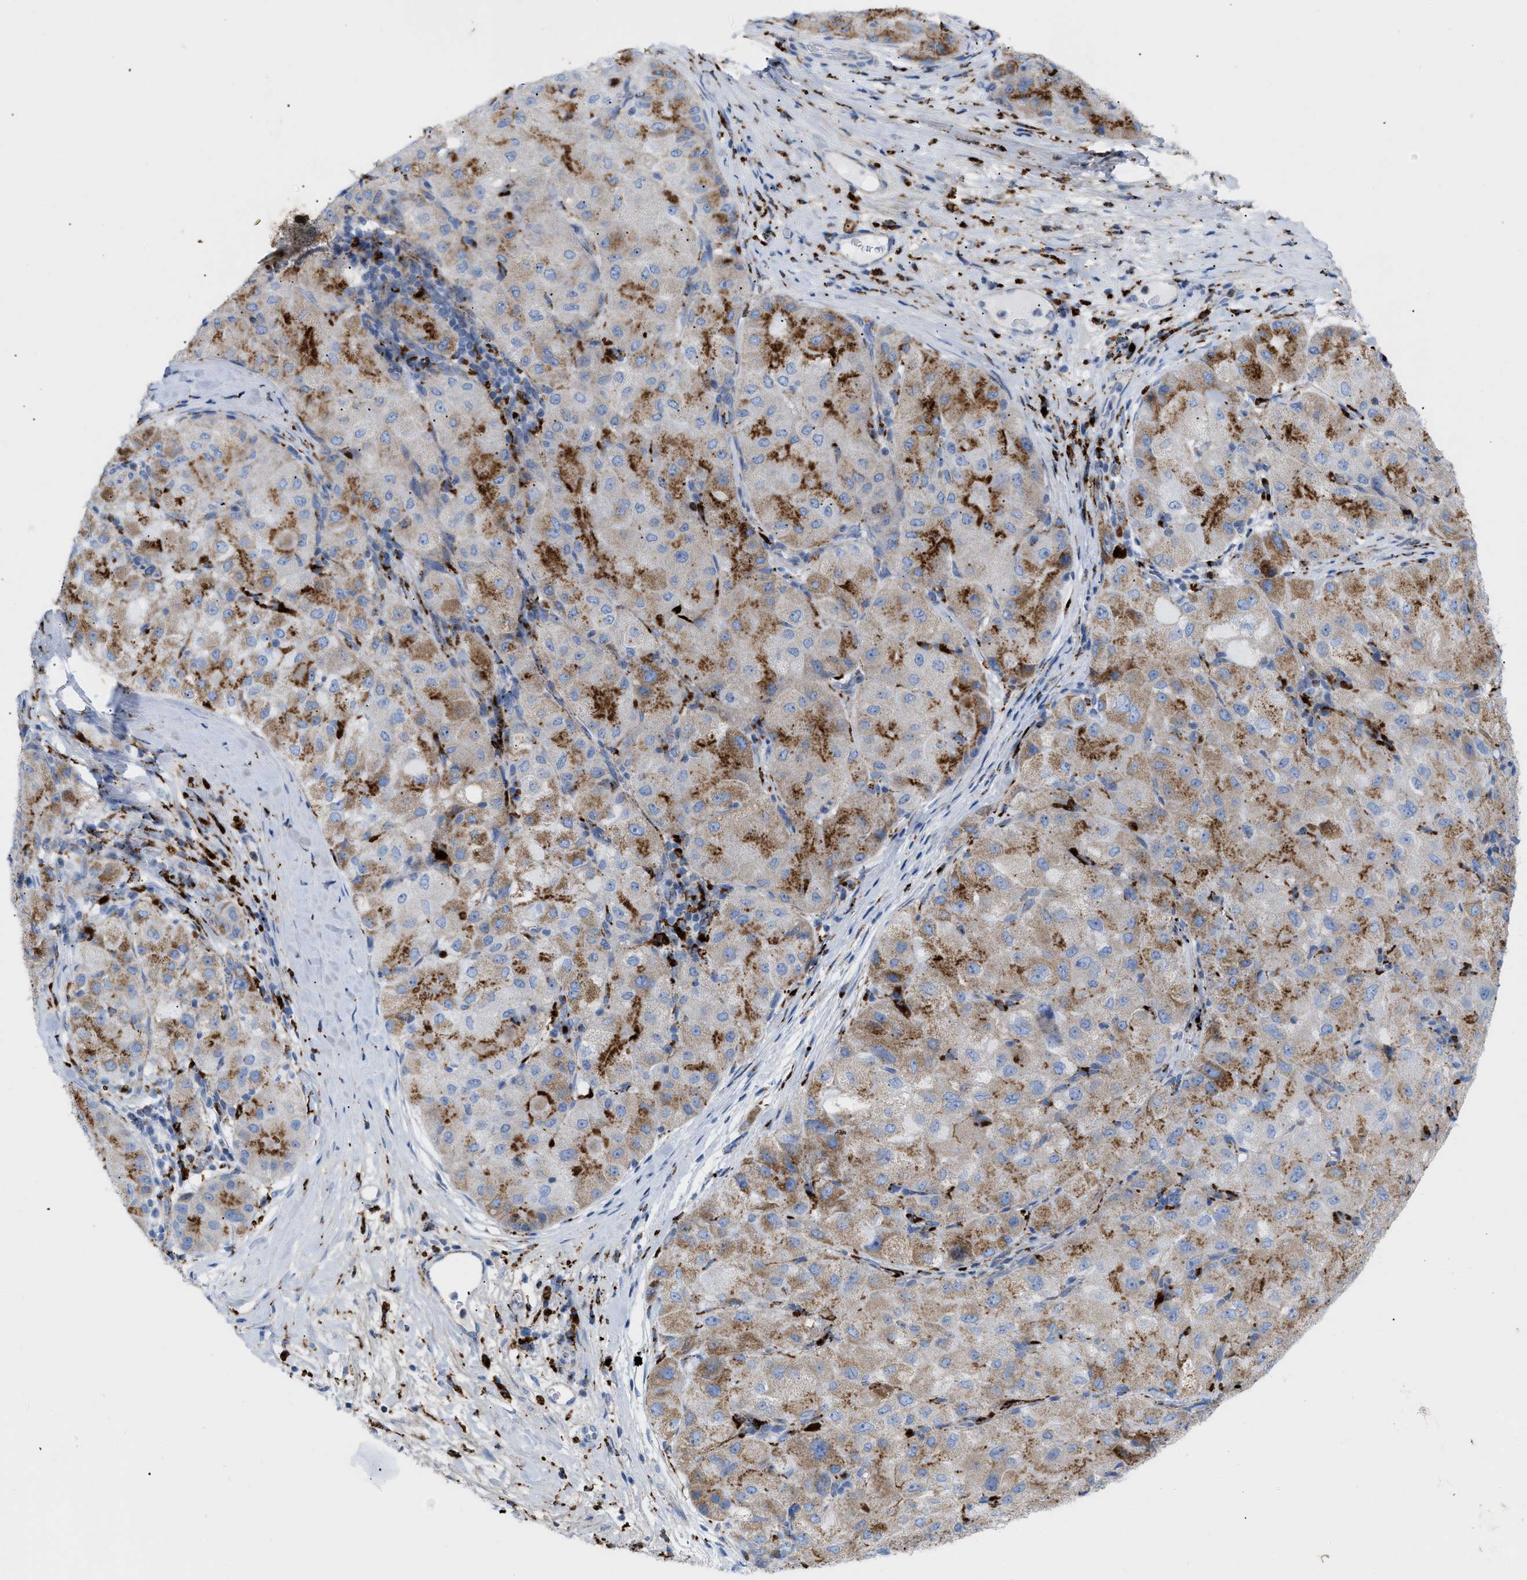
{"staining": {"intensity": "moderate", "quantity": ">75%", "location": "cytoplasmic/membranous"}, "tissue": "liver cancer", "cell_type": "Tumor cells", "image_type": "cancer", "snomed": [{"axis": "morphology", "description": "Carcinoma, Hepatocellular, NOS"}, {"axis": "topography", "description": "Liver"}], "caption": "Immunohistochemical staining of liver hepatocellular carcinoma exhibits medium levels of moderate cytoplasmic/membranous protein expression in approximately >75% of tumor cells.", "gene": "DRAM2", "patient": {"sex": "male", "age": 80}}